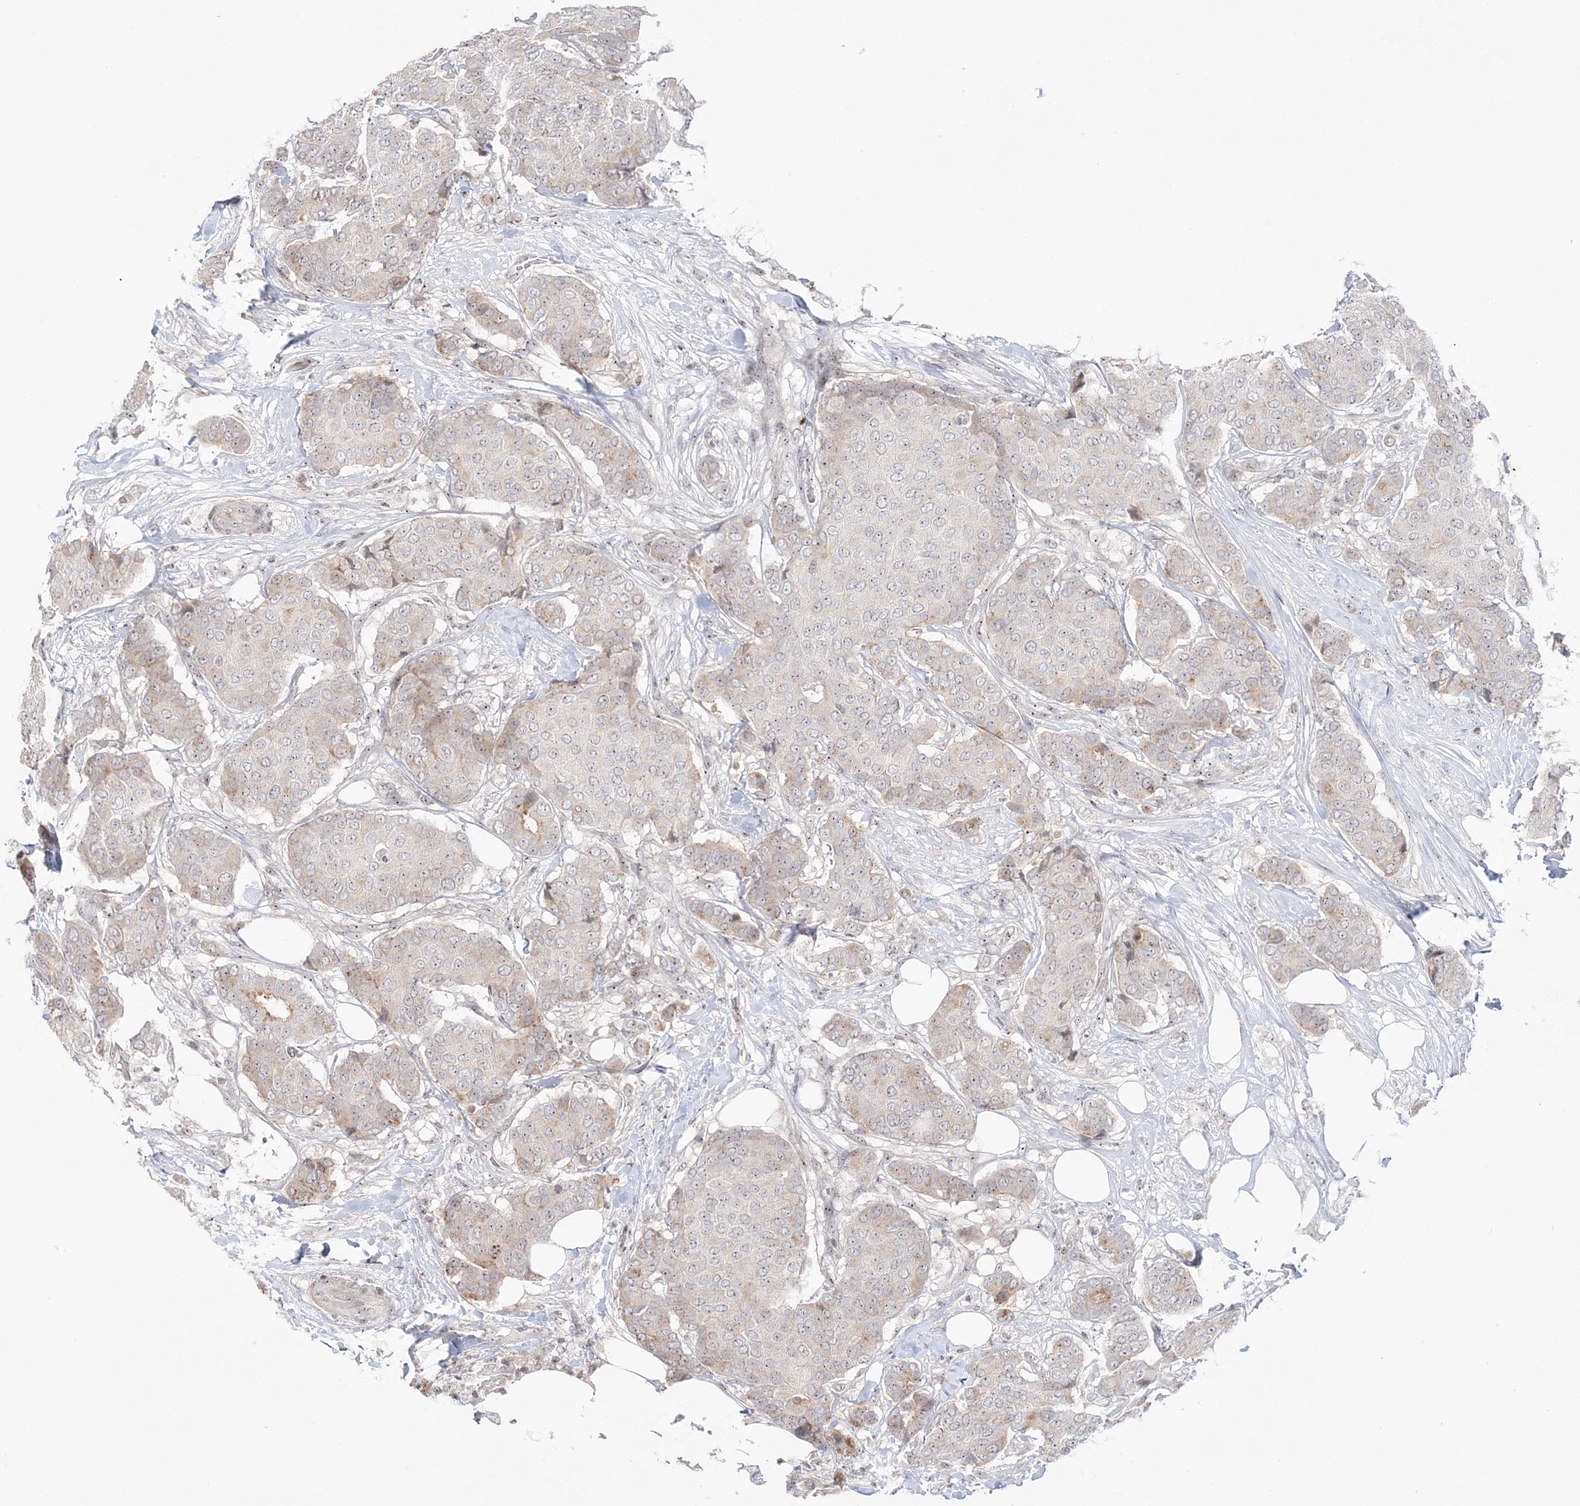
{"staining": {"intensity": "weak", "quantity": "<25%", "location": "nuclear"}, "tissue": "breast cancer", "cell_type": "Tumor cells", "image_type": "cancer", "snomed": [{"axis": "morphology", "description": "Duct carcinoma"}, {"axis": "topography", "description": "Breast"}], "caption": "Tumor cells show no significant staining in breast cancer (infiltrating ductal carcinoma).", "gene": "SH3BP4", "patient": {"sex": "female", "age": 75}}